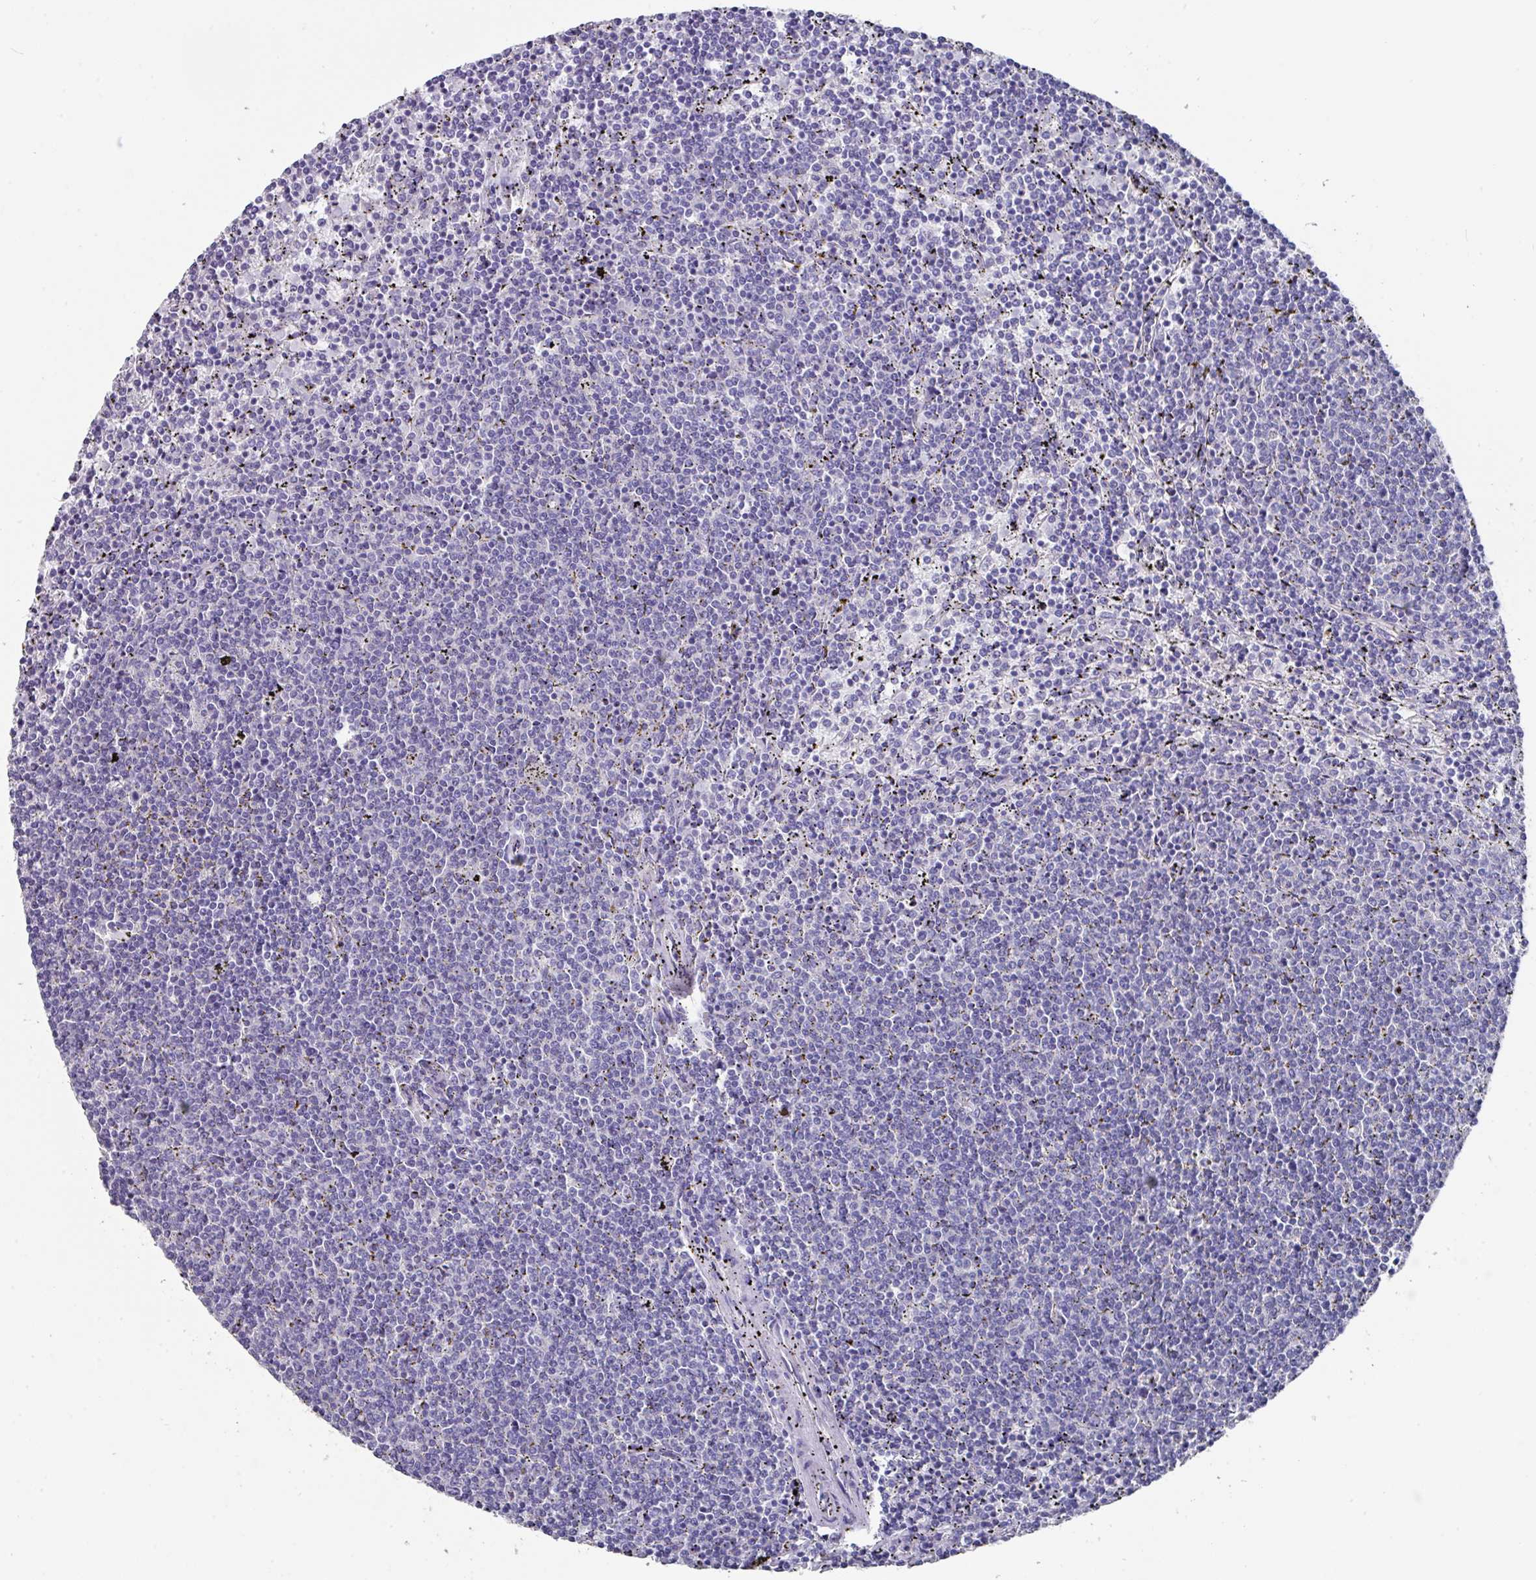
{"staining": {"intensity": "negative", "quantity": "none", "location": "none"}, "tissue": "lymphoma", "cell_type": "Tumor cells", "image_type": "cancer", "snomed": [{"axis": "morphology", "description": "Malignant lymphoma, non-Hodgkin's type, Low grade"}, {"axis": "topography", "description": "Spleen"}], "caption": "Immunohistochemistry (IHC) of human malignant lymphoma, non-Hodgkin's type (low-grade) demonstrates no expression in tumor cells. (Brightfield microscopy of DAB immunohistochemistry (IHC) at high magnification).", "gene": "DAZL", "patient": {"sex": "female", "age": 50}}